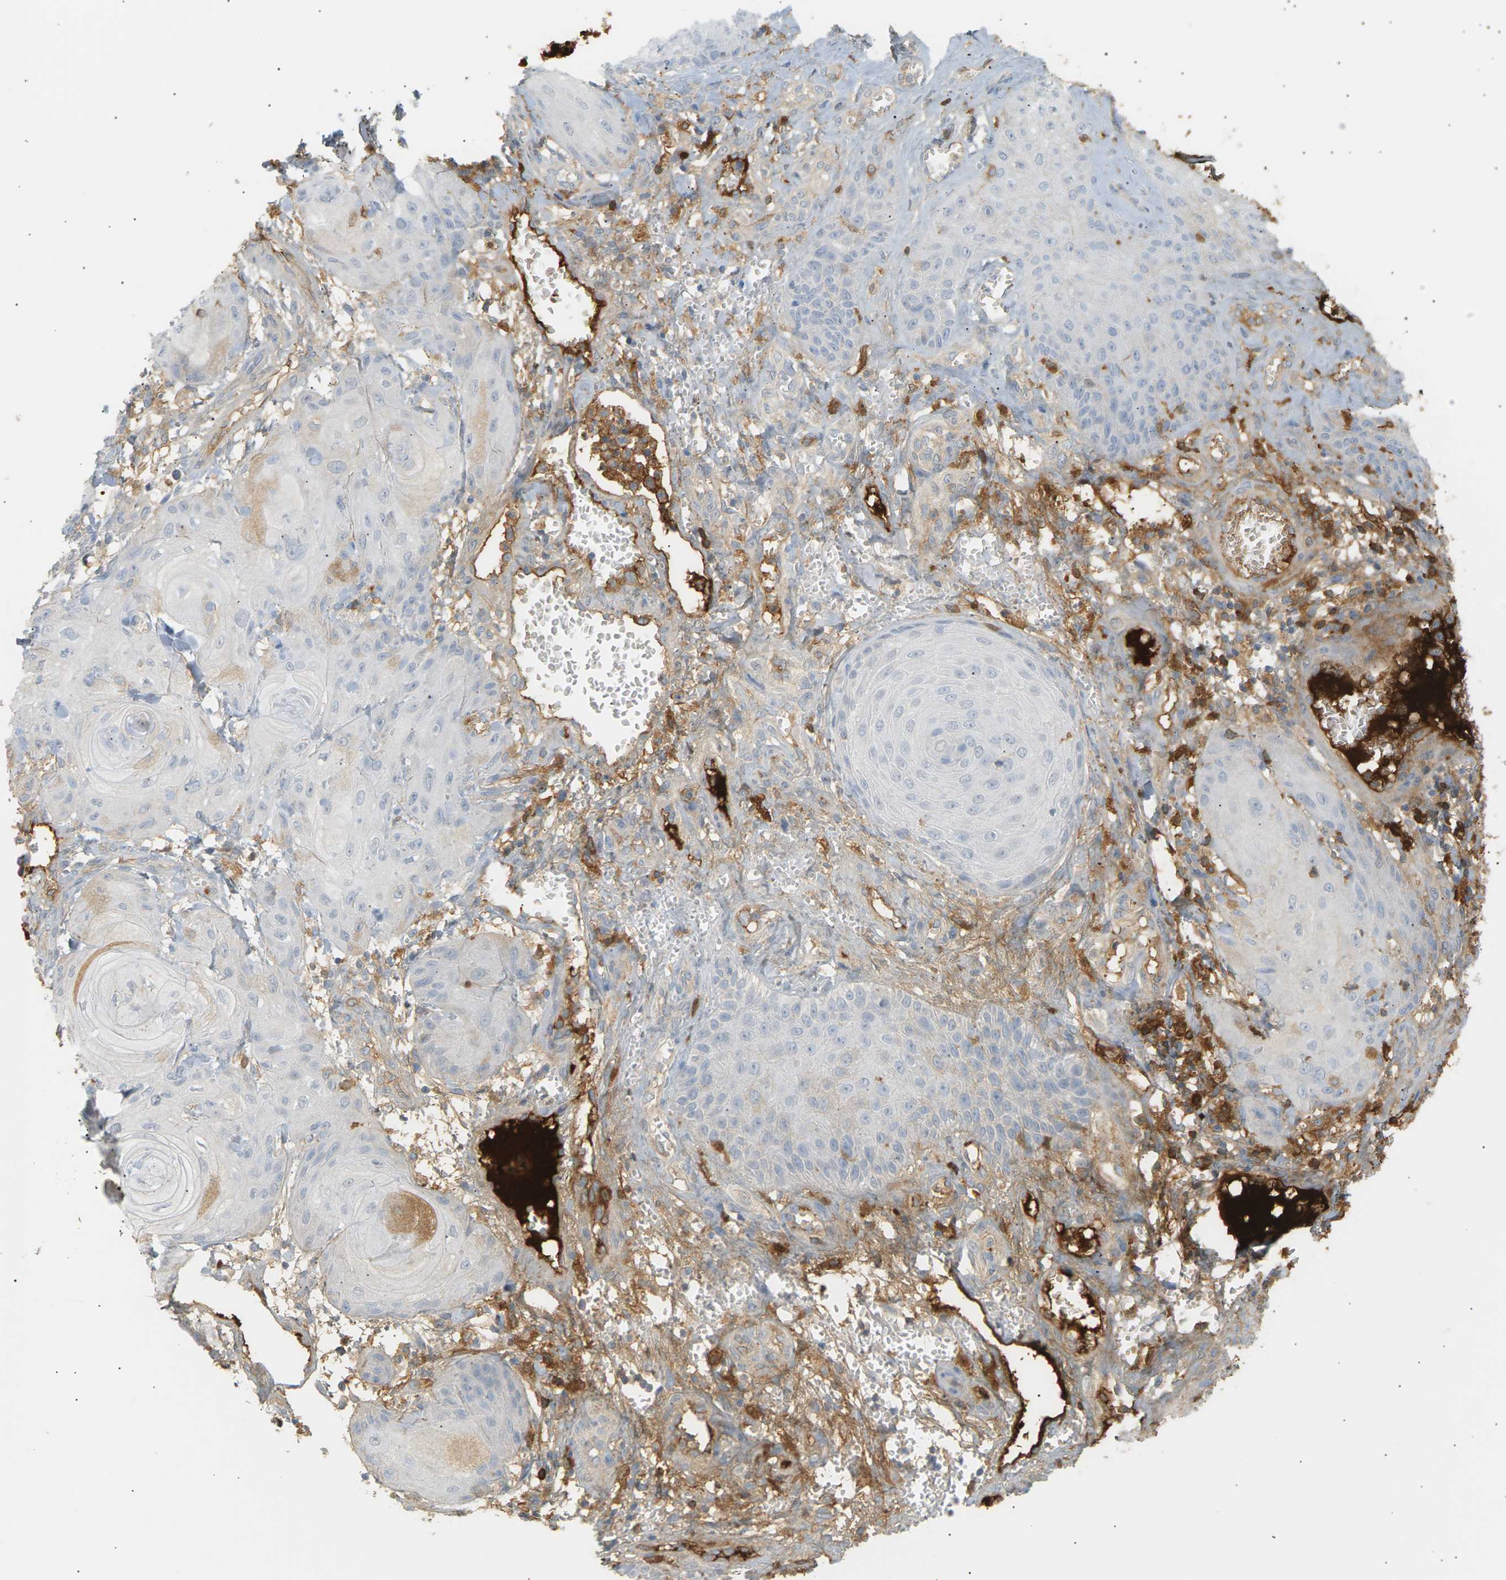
{"staining": {"intensity": "negative", "quantity": "none", "location": "none"}, "tissue": "skin cancer", "cell_type": "Tumor cells", "image_type": "cancer", "snomed": [{"axis": "morphology", "description": "Squamous cell carcinoma, NOS"}, {"axis": "topography", "description": "Skin"}], "caption": "A photomicrograph of human squamous cell carcinoma (skin) is negative for staining in tumor cells. Brightfield microscopy of immunohistochemistry stained with DAB (3,3'-diaminobenzidine) (brown) and hematoxylin (blue), captured at high magnification.", "gene": "IGLC3", "patient": {"sex": "male", "age": 74}}